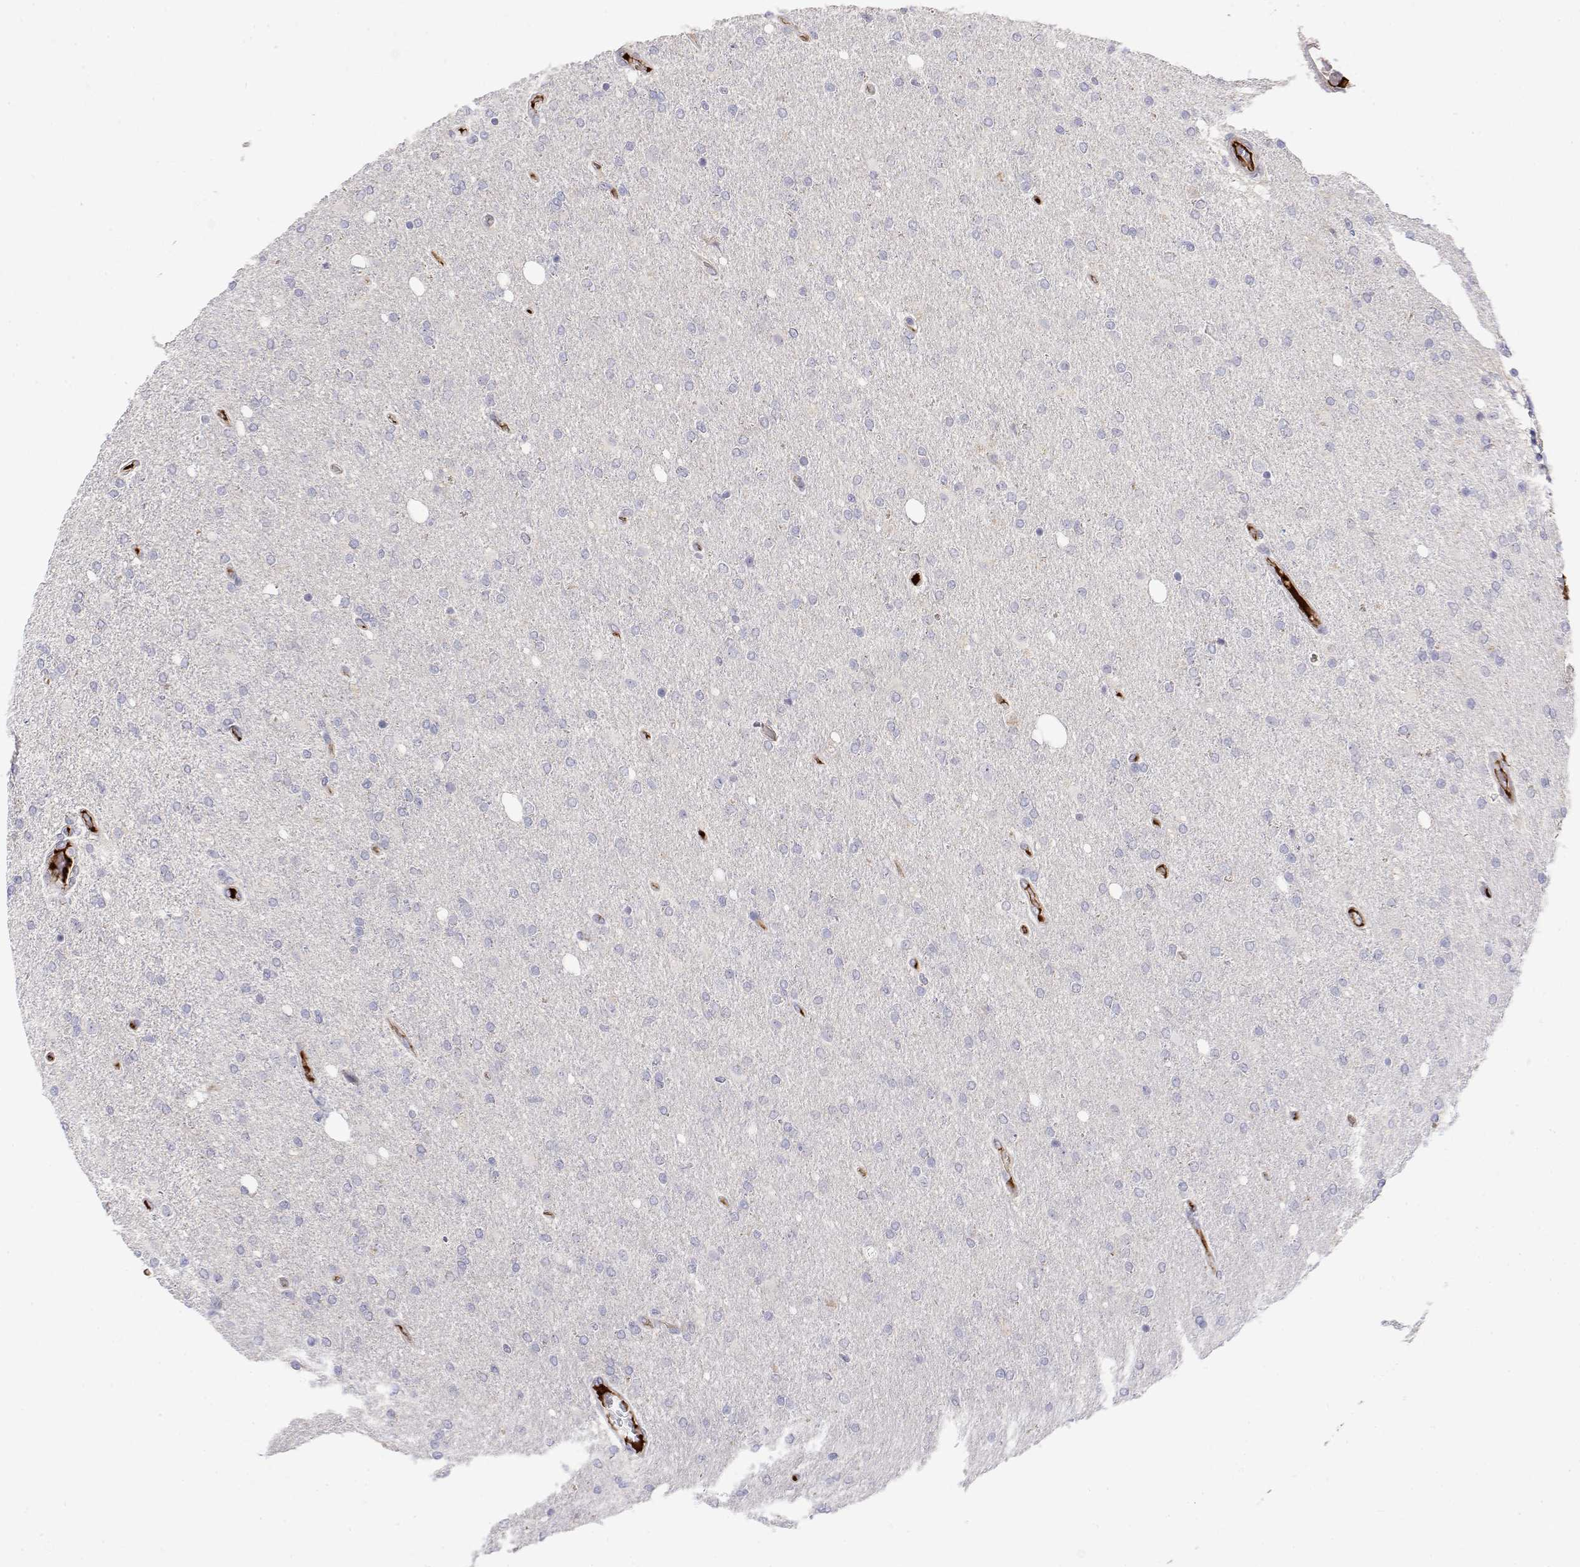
{"staining": {"intensity": "negative", "quantity": "none", "location": "none"}, "tissue": "glioma", "cell_type": "Tumor cells", "image_type": "cancer", "snomed": [{"axis": "morphology", "description": "Glioma, malignant, High grade"}, {"axis": "topography", "description": "Cerebral cortex"}], "caption": "Glioma stained for a protein using immunohistochemistry (IHC) displays no positivity tumor cells.", "gene": "GGACT", "patient": {"sex": "male", "age": 70}}